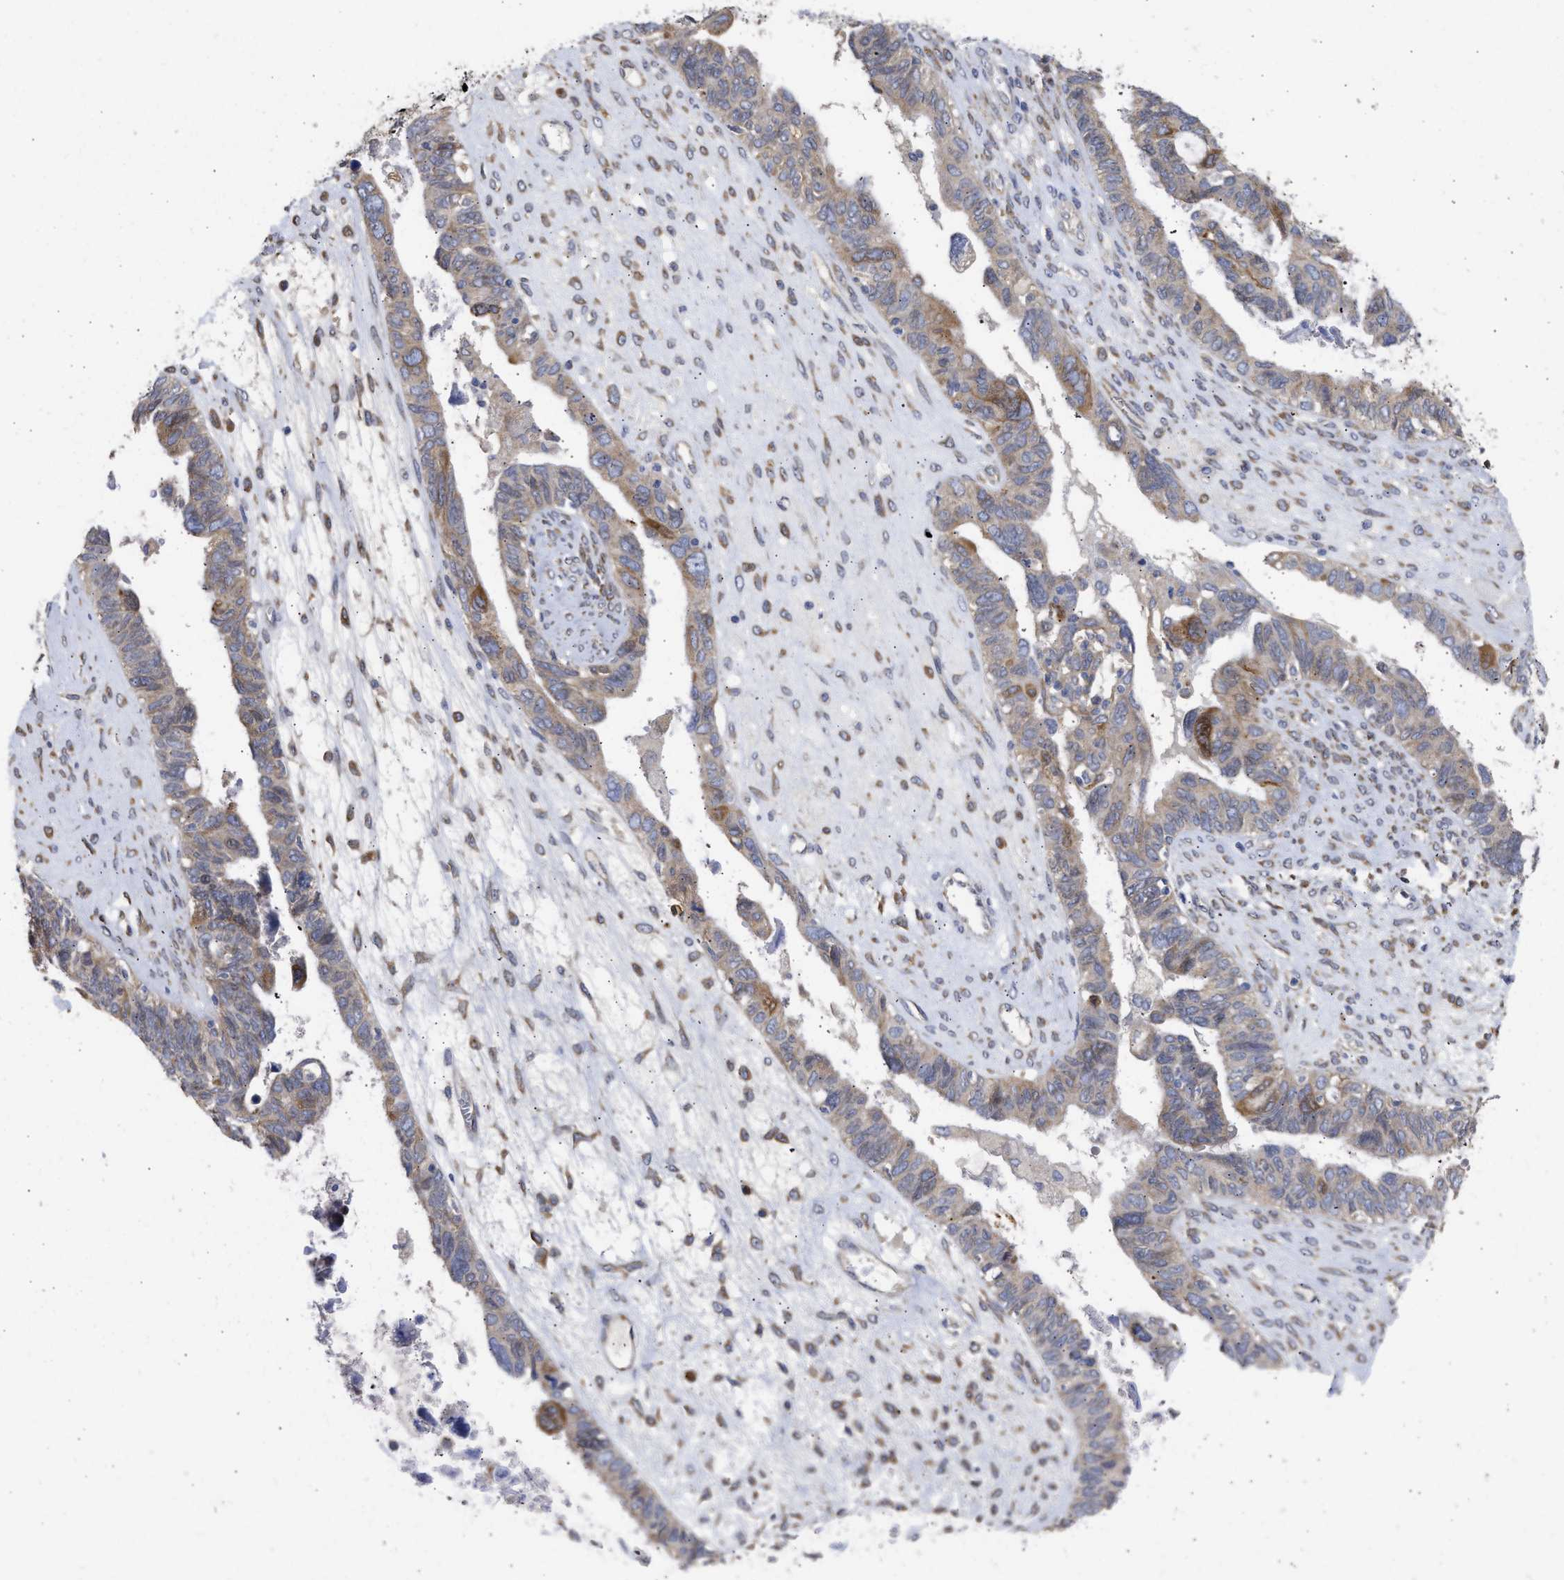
{"staining": {"intensity": "weak", "quantity": "25%-75%", "location": "cytoplasmic/membranous"}, "tissue": "ovarian cancer", "cell_type": "Tumor cells", "image_type": "cancer", "snomed": [{"axis": "morphology", "description": "Cystadenocarcinoma, serous, NOS"}, {"axis": "topography", "description": "Ovary"}], "caption": "Ovarian cancer stained for a protein displays weak cytoplasmic/membranous positivity in tumor cells.", "gene": "TMED1", "patient": {"sex": "female", "age": 79}}